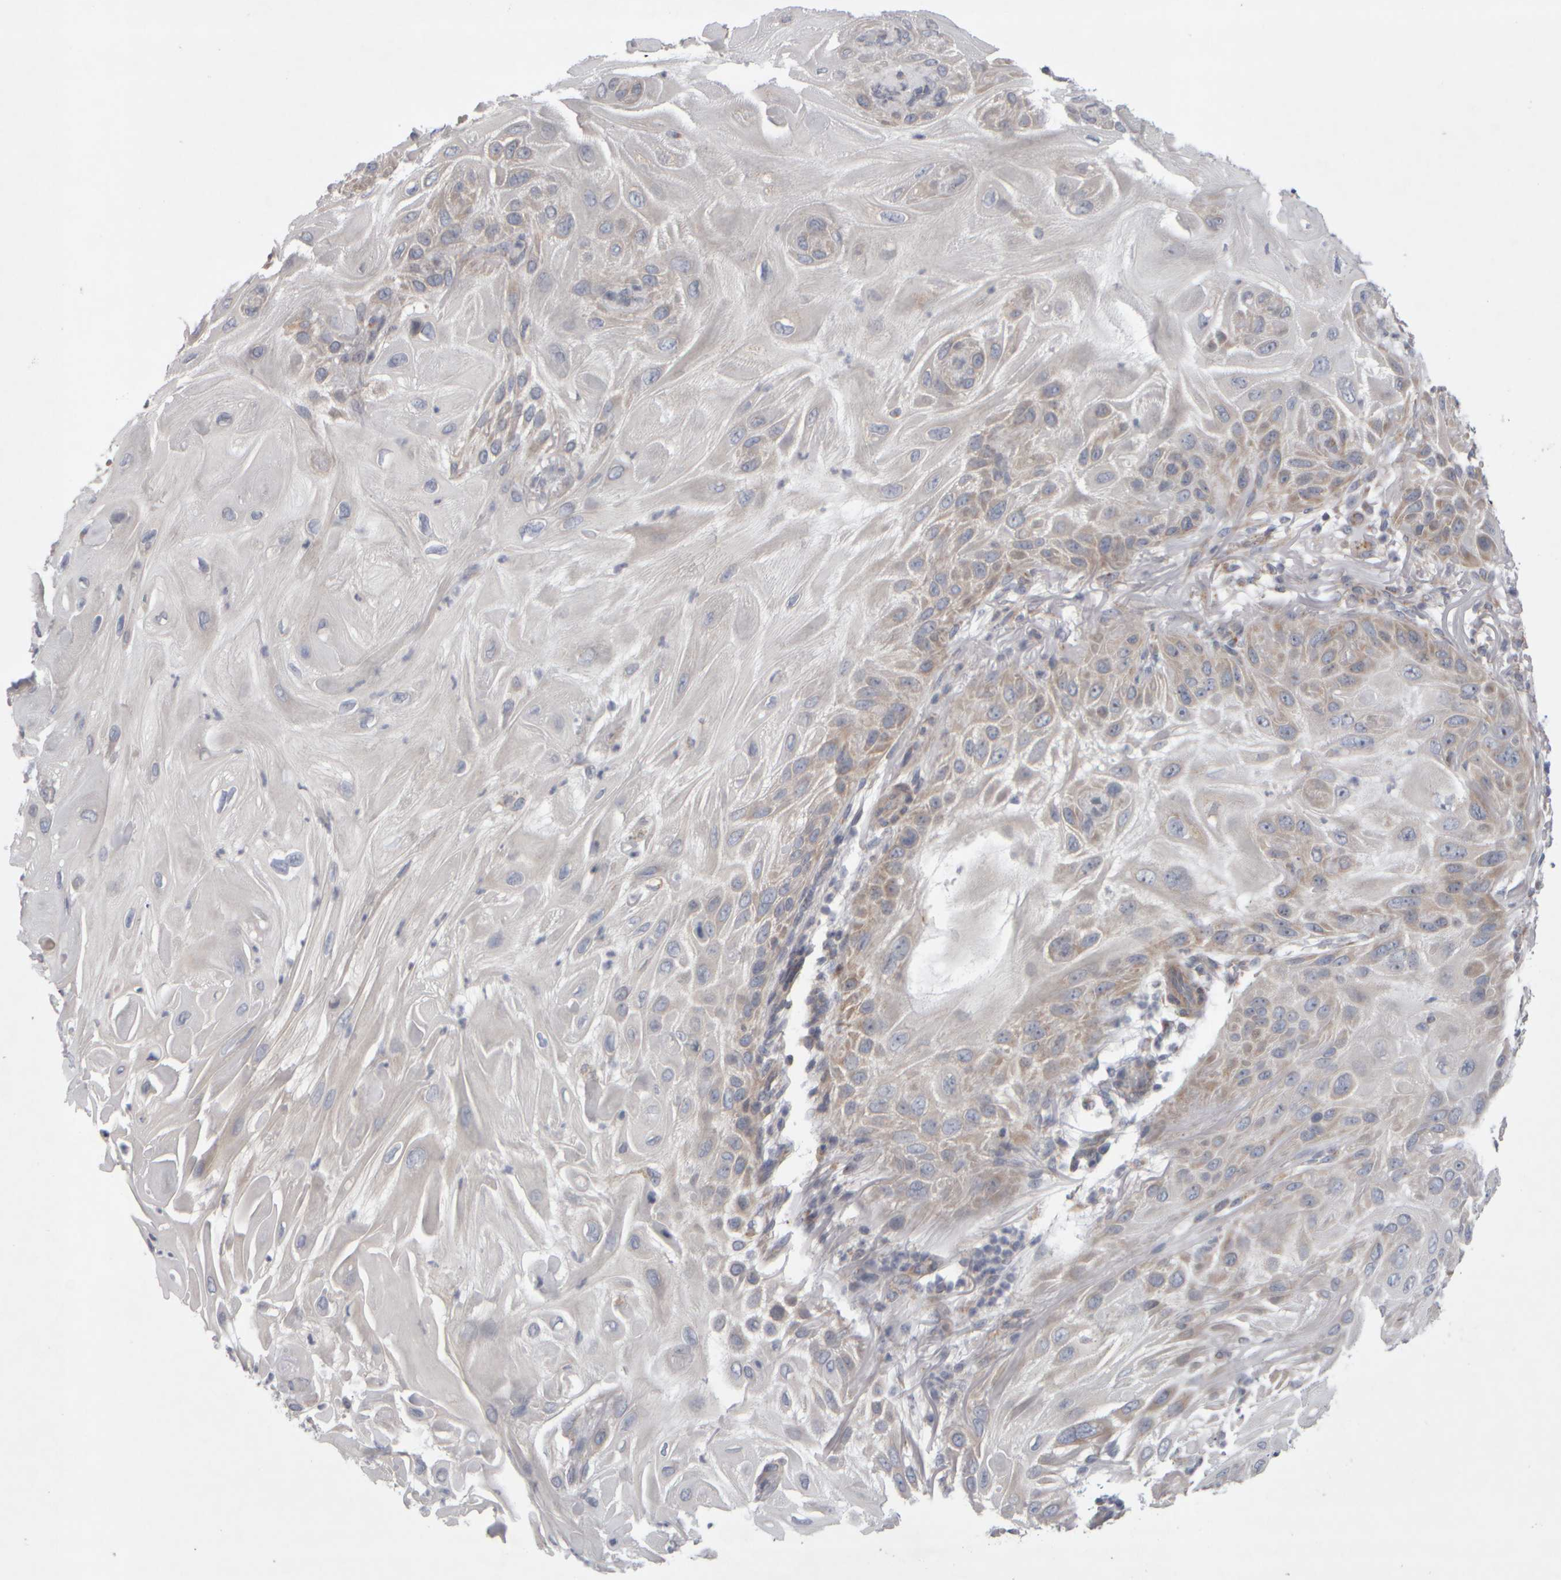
{"staining": {"intensity": "weak", "quantity": "<25%", "location": "cytoplasmic/membranous"}, "tissue": "skin cancer", "cell_type": "Tumor cells", "image_type": "cancer", "snomed": [{"axis": "morphology", "description": "Squamous cell carcinoma, NOS"}, {"axis": "topography", "description": "Skin"}], "caption": "The image reveals no significant expression in tumor cells of squamous cell carcinoma (skin).", "gene": "SCO1", "patient": {"sex": "female", "age": 77}}